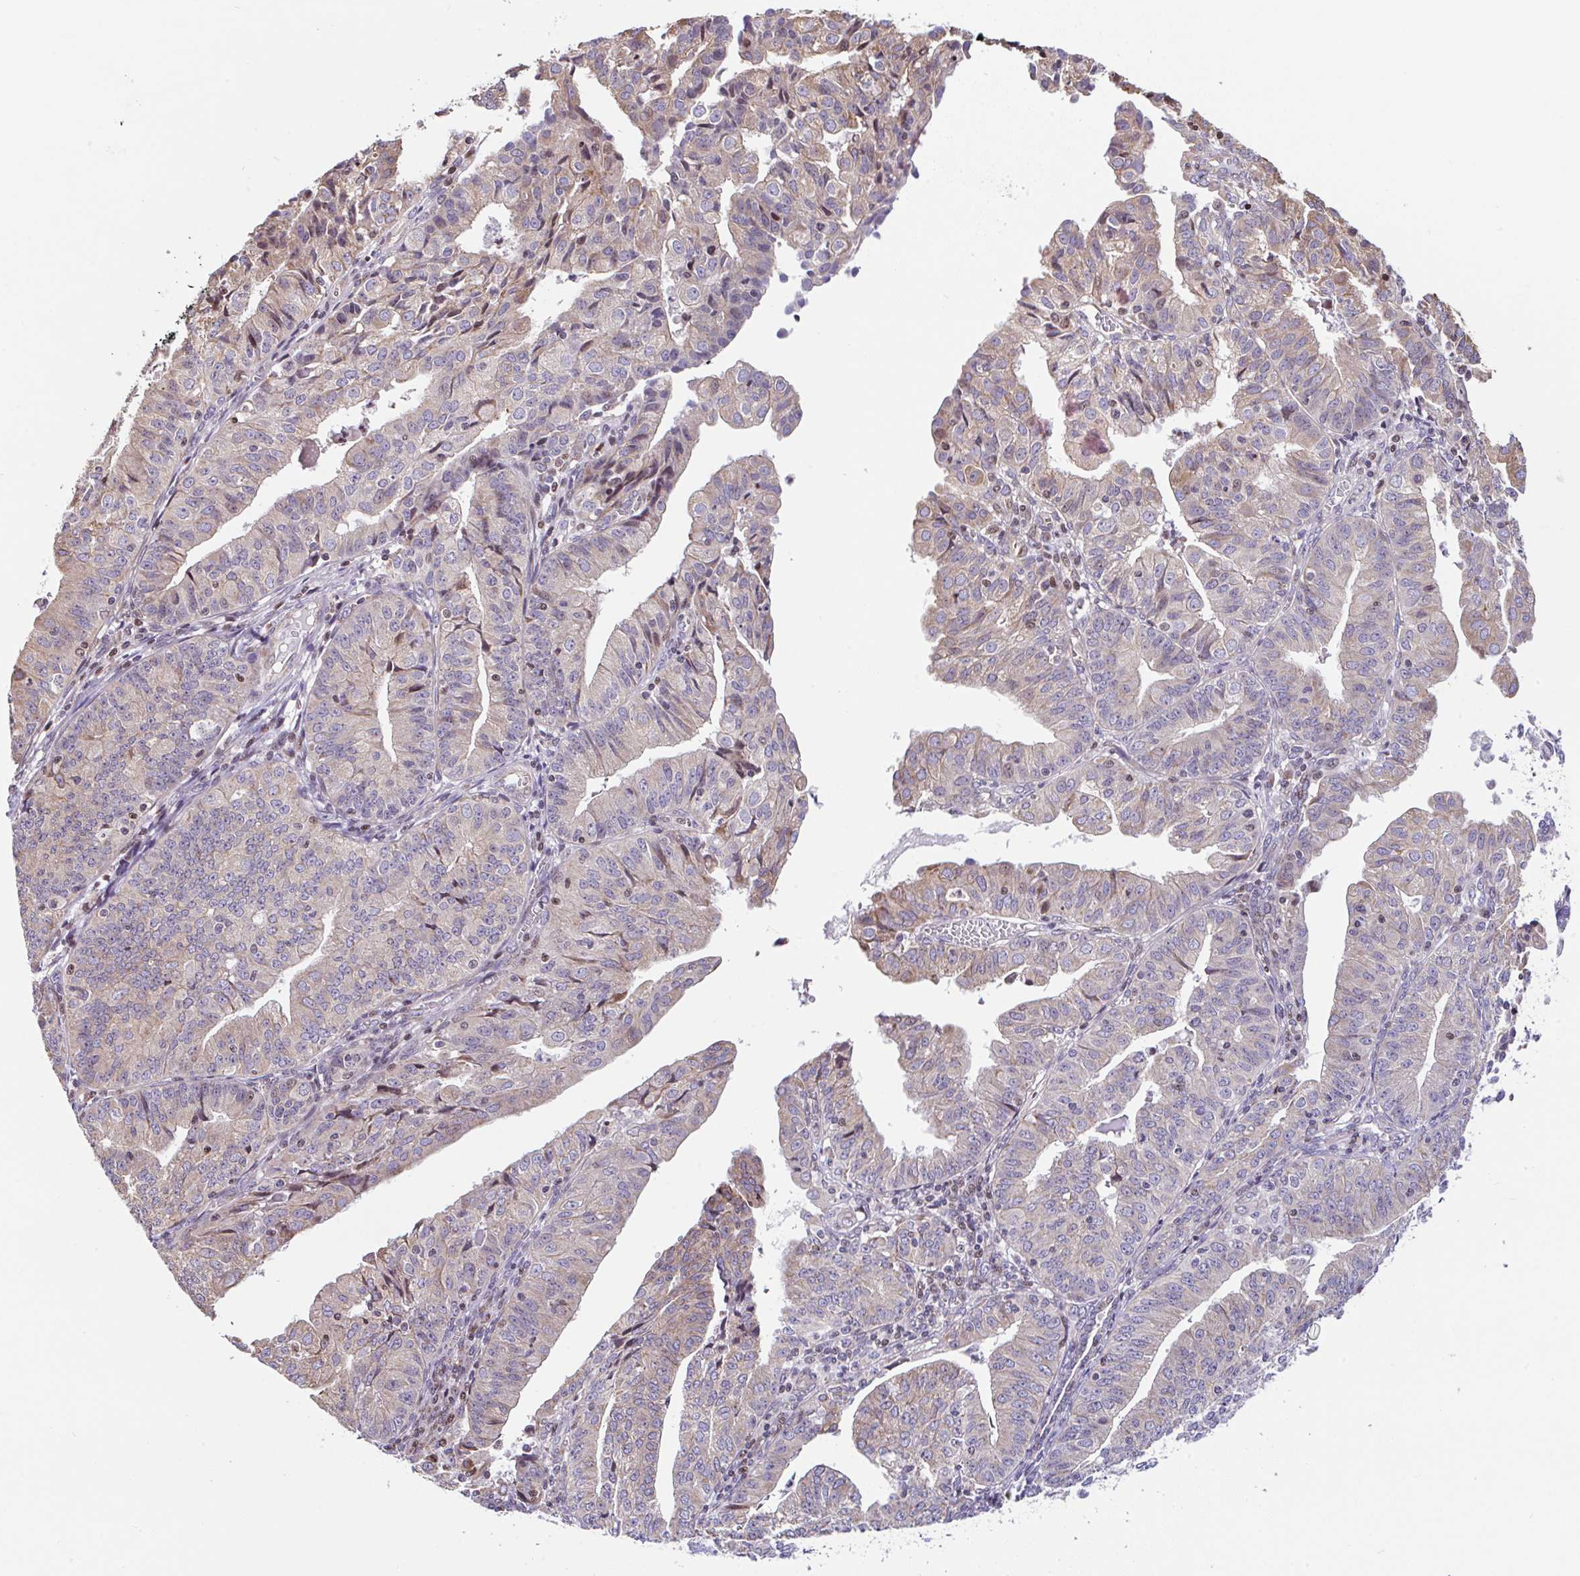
{"staining": {"intensity": "moderate", "quantity": "<25%", "location": "cytoplasmic/membranous"}, "tissue": "endometrial cancer", "cell_type": "Tumor cells", "image_type": "cancer", "snomed": [{"axis": "morphology", "description": "Adenocarcinoma, NOS"}, {"axis": "topography", "description": "Endometrium"}], "caption": "Moderate cytoplasmic/membranous positivity is appreciated in about <25% of tumor cells in endometrial cancer (adenocarcinoma).", "gene": "FIGNL1", "patient": {"sex": "female", "age": 56}}